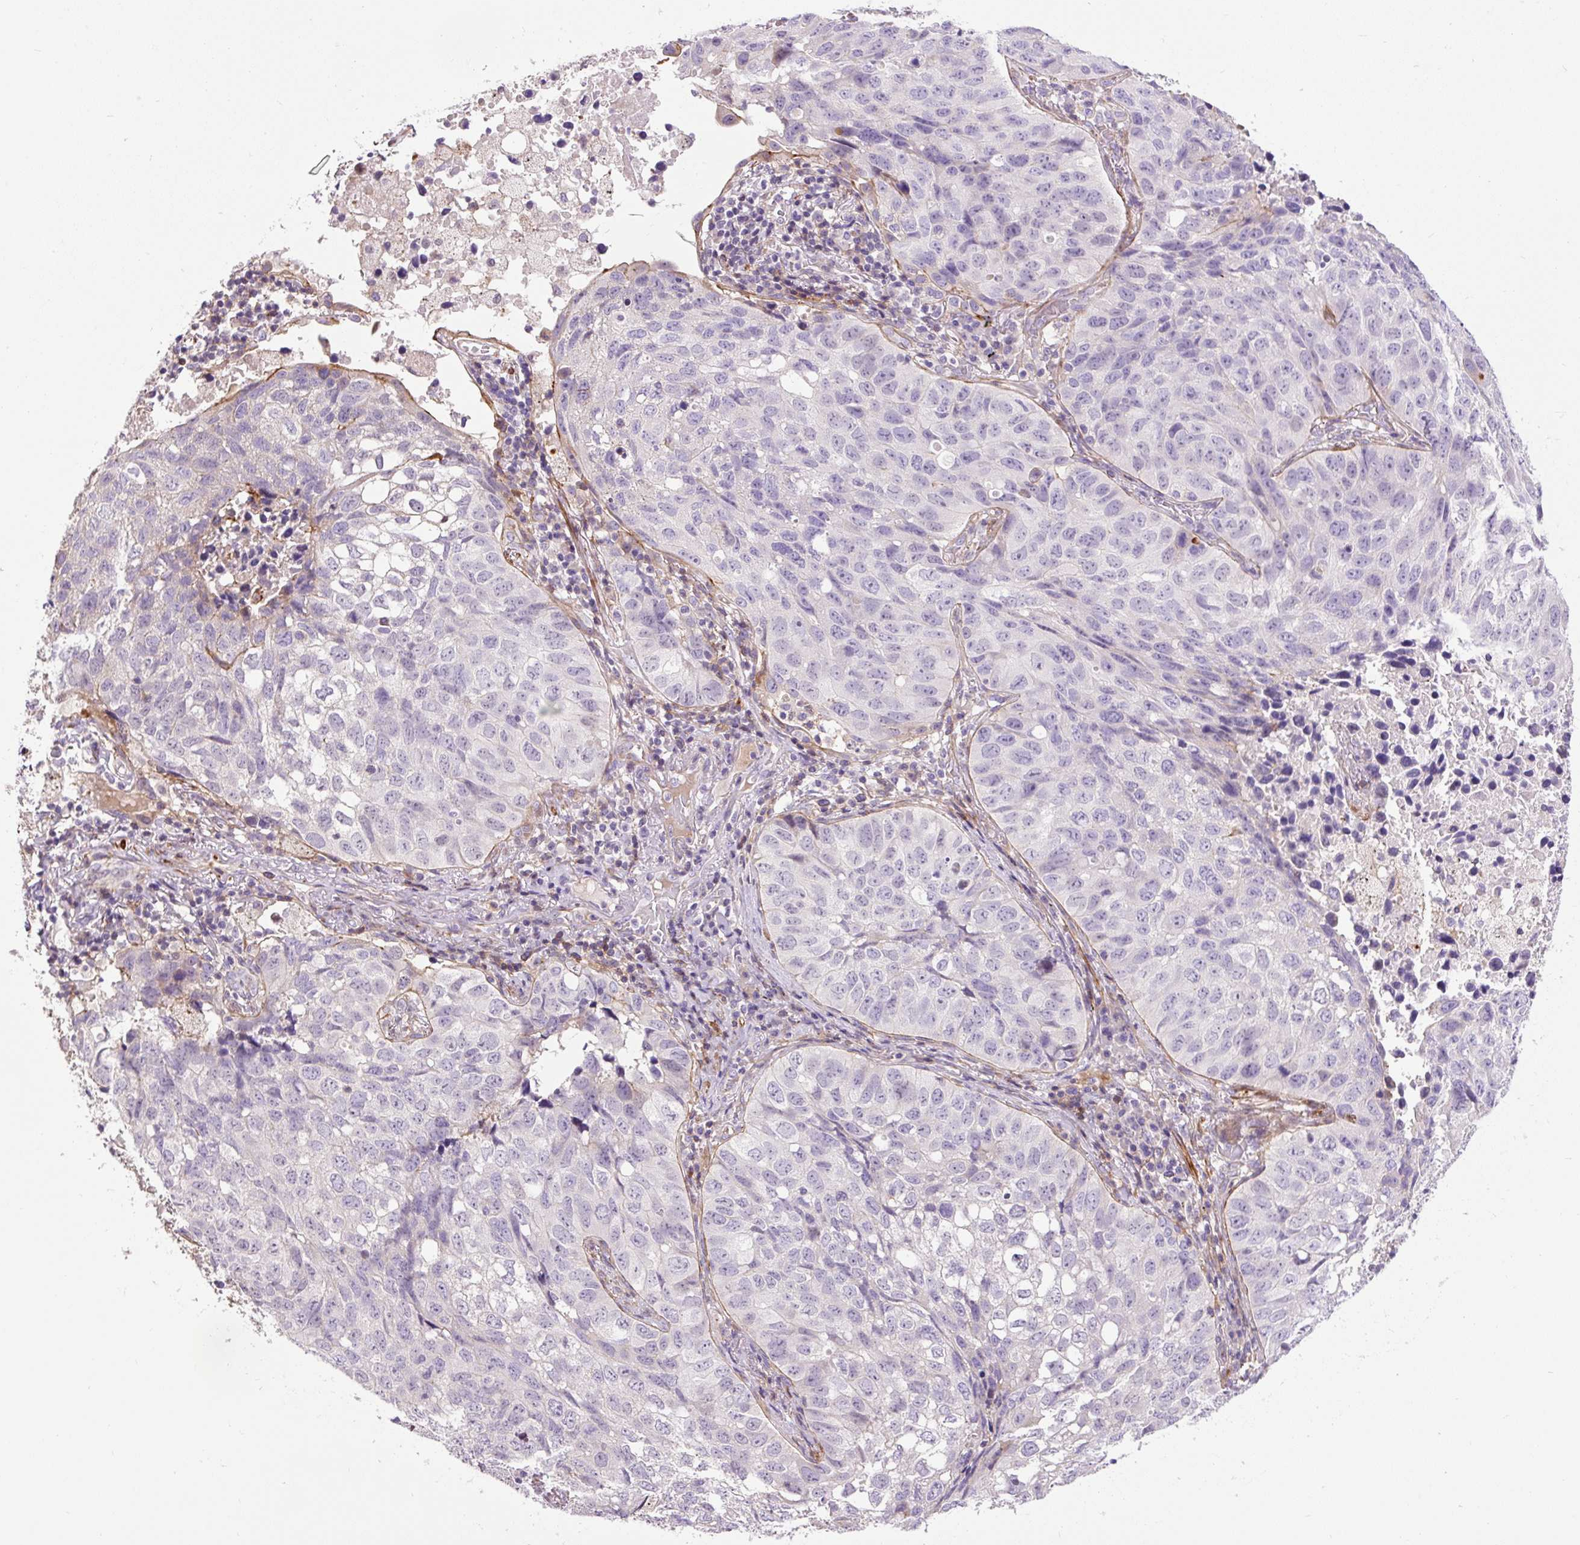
{"staining": {"intensity": "negative", "quantity": "none", "location": "none"}, "tissue": "lung cancer", "cell_type": "Tumor cells", "image_type": "cancer", "snomed": [{"axis": "morphology", "description": "Squamous cell carcinoma, NOS"}, {"axis": "topography", "description": "Lung"}], "caption": "Lung cancer was stained to show a protein in brown. There is no significant staining in tumor cells.", "gene": "ZNF197", "patient": {"sex": "male", "age": 60}}